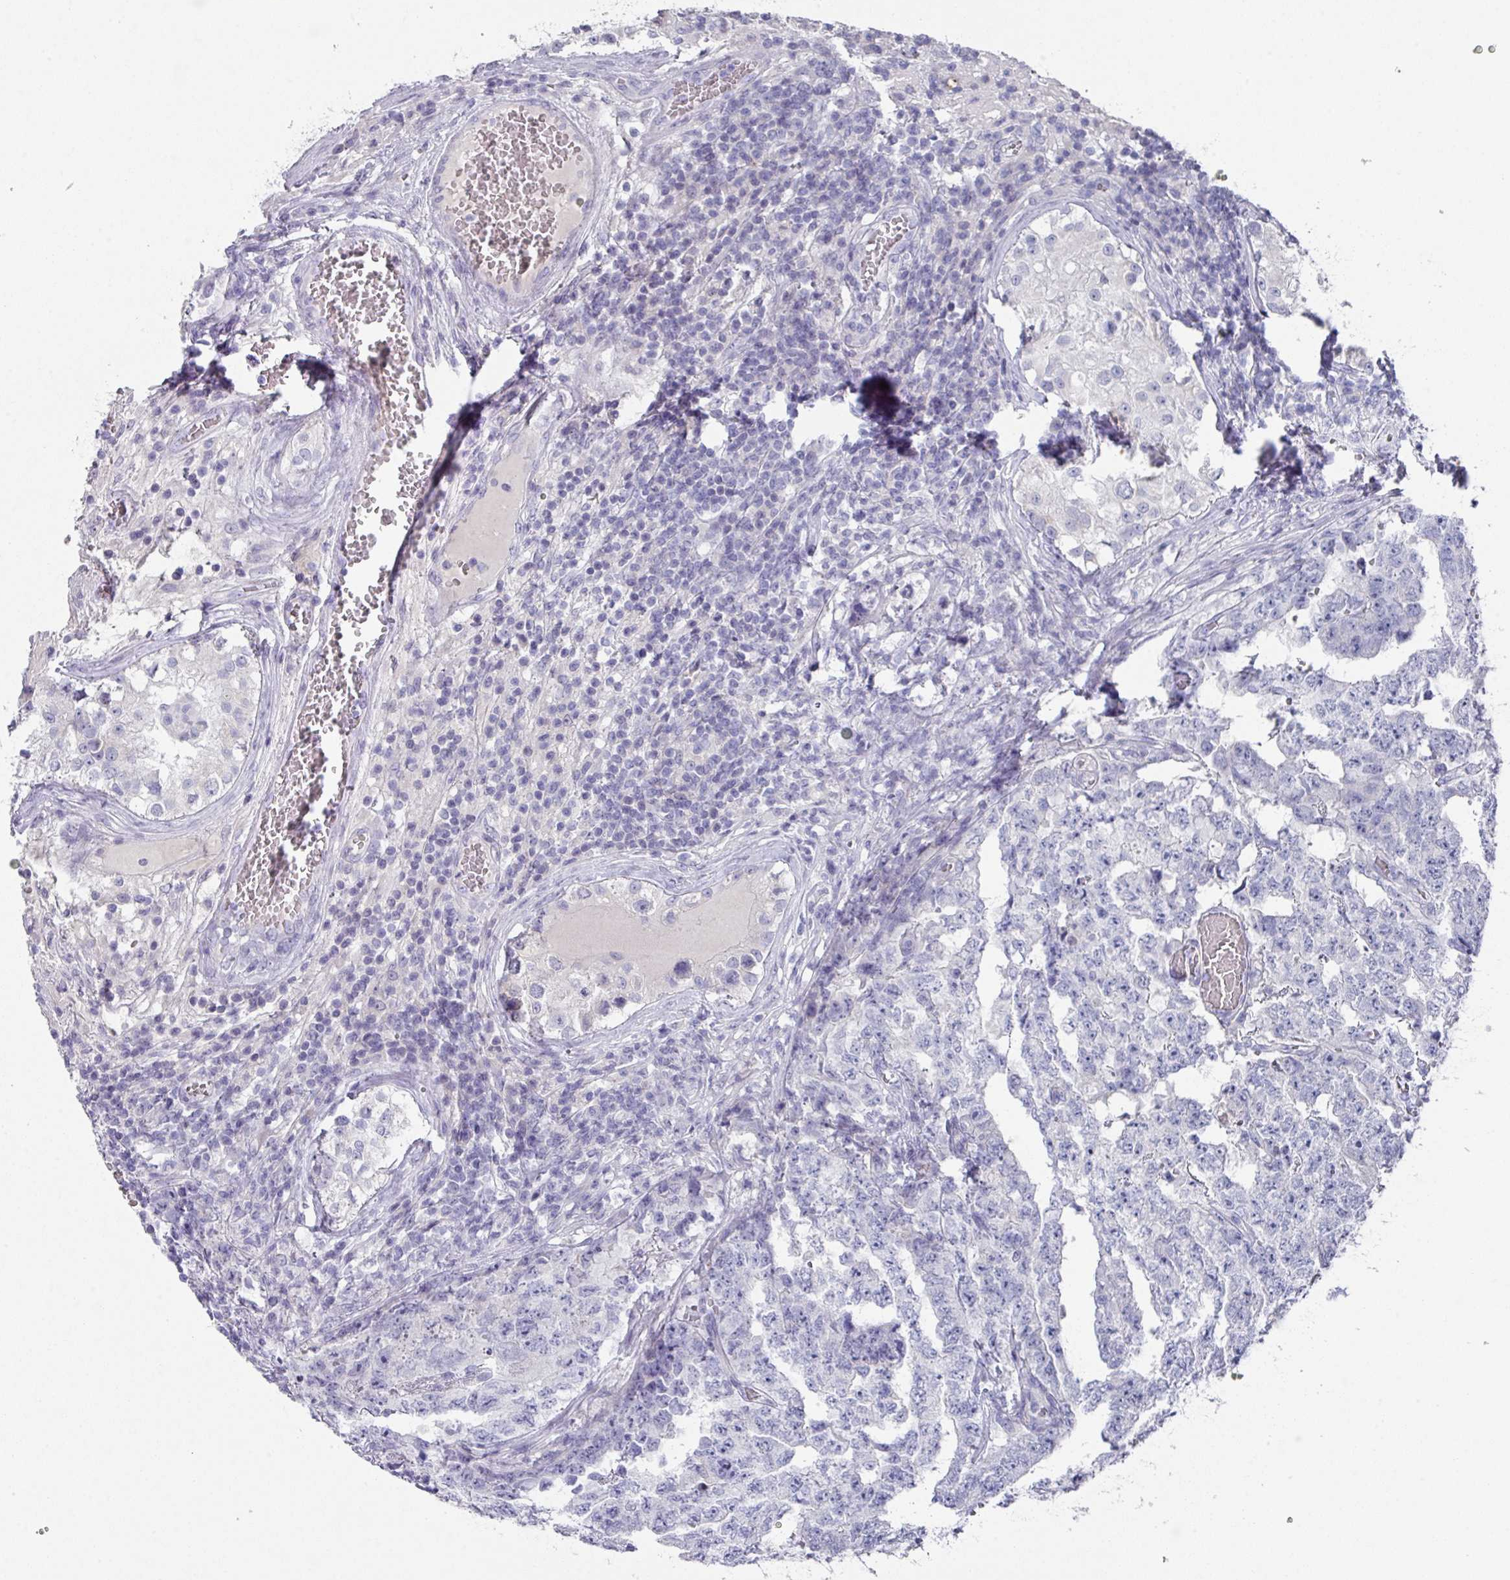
{"staining": {"intensity": "negative", "quantity": "none", "location": "none"}, "tissue": "testis cancer", "cell_type": "Tumor cells", "image_type": "cancer", "snomed": [{"axis": "morphology", "description": "Carcinoma, Embryonal, NOS"}, {"axis": "topography", "description": "Testis"}], "caption": "Photomicrograph shows no significant protein expression in tumor cells of testis embryonal carcinoma. Nuclei are stained in blue.", "gene": "DEFB115", "patient": {"sex": "male", "age": 25}}